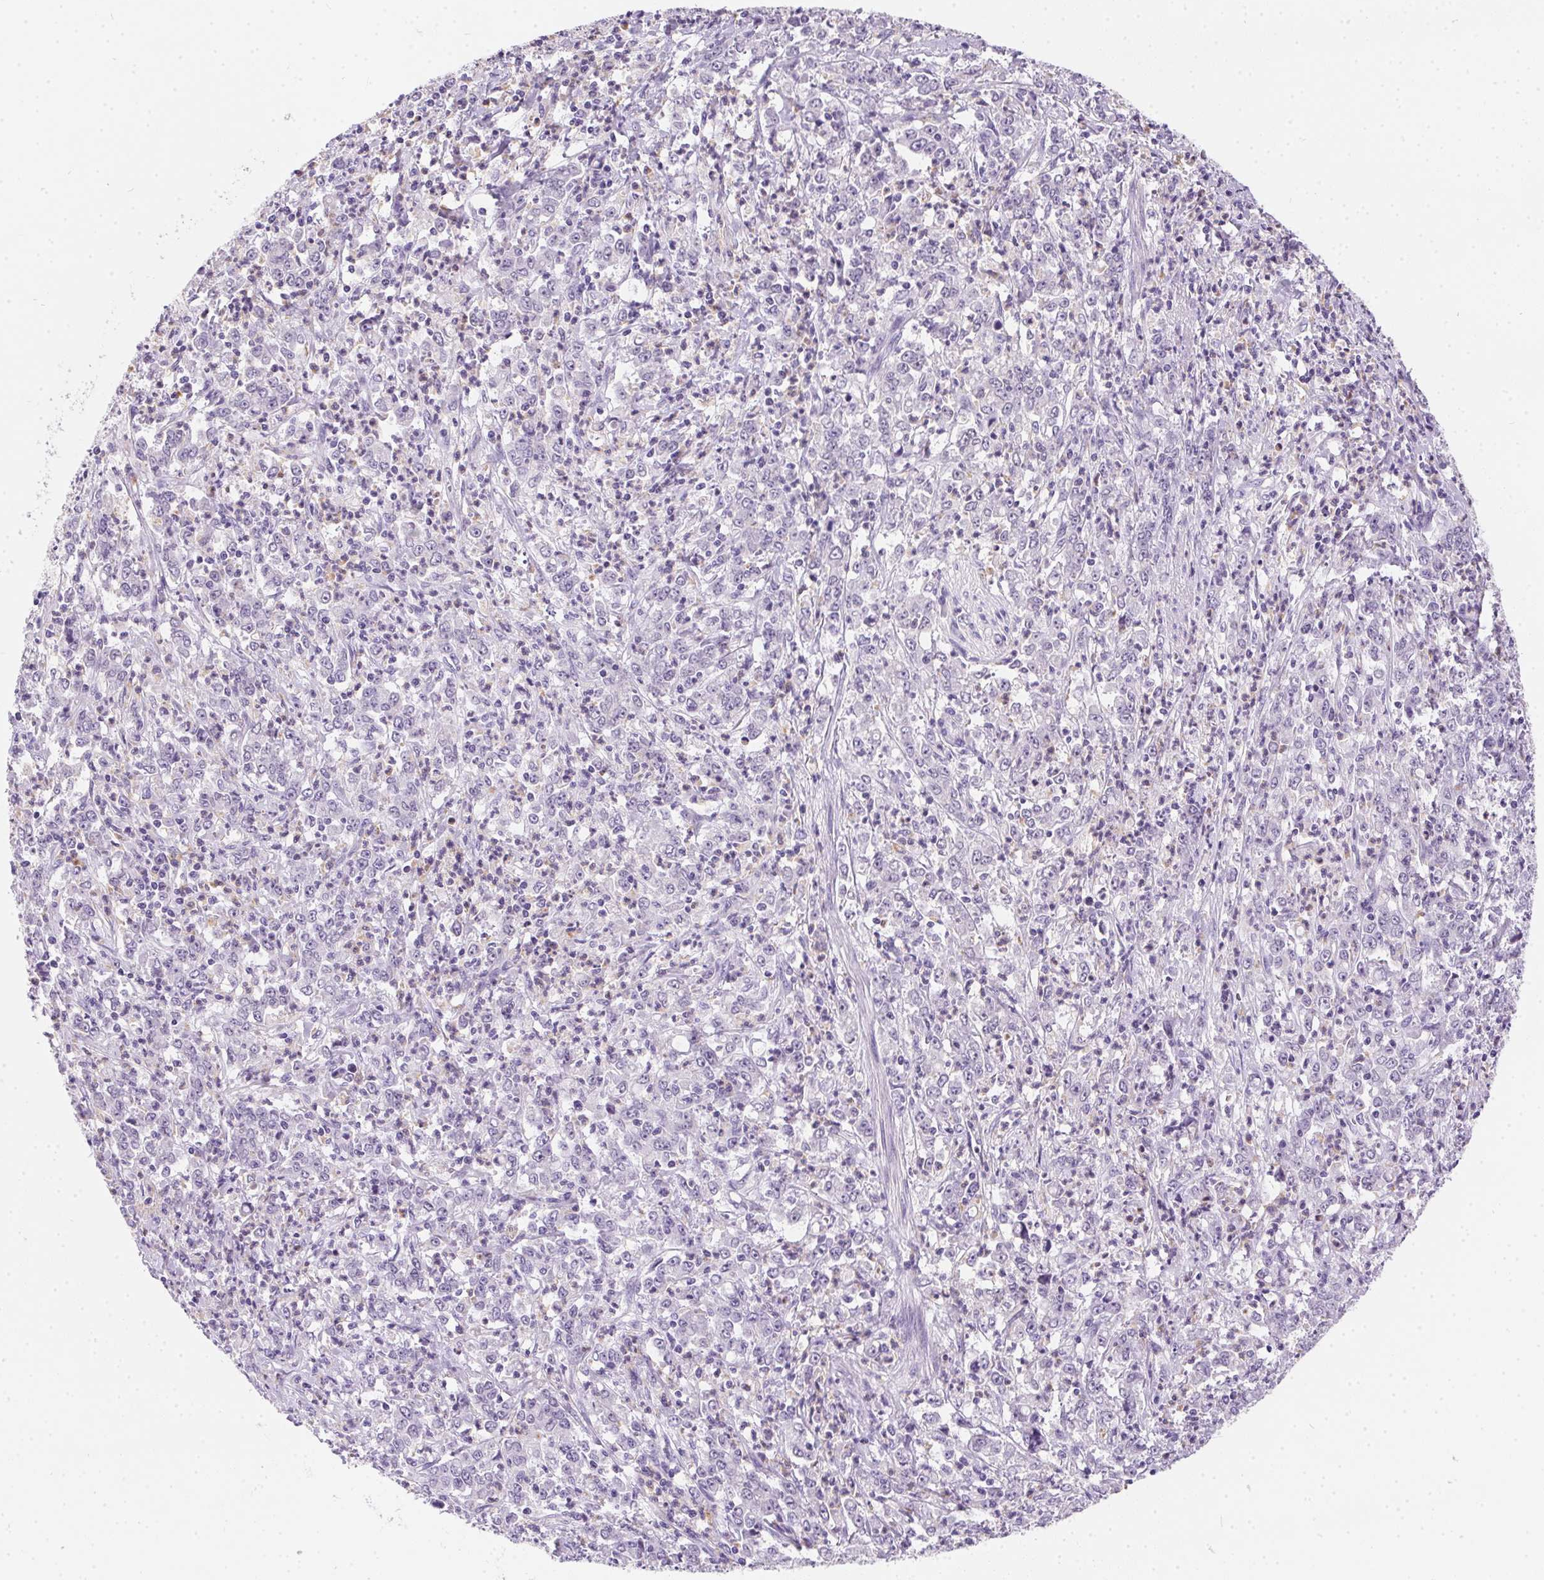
{"staining": {"intensity": "negative", "quantity": "none", "location": "none"}, "tissue": "stomach cancer", "cell_type": "Tumor cells", "image_type": "cancer", "snomed": [{"axis": "morphology", "description": "Adenocarcinoma, NOS"}, {"axis": "topography", "description": "Stomach, lower"}], "caption": "Tumor cells show no significant expression in stomach cancer.", "gene": "SSTR4", "patient": {"sex": "female", "age": 71}}